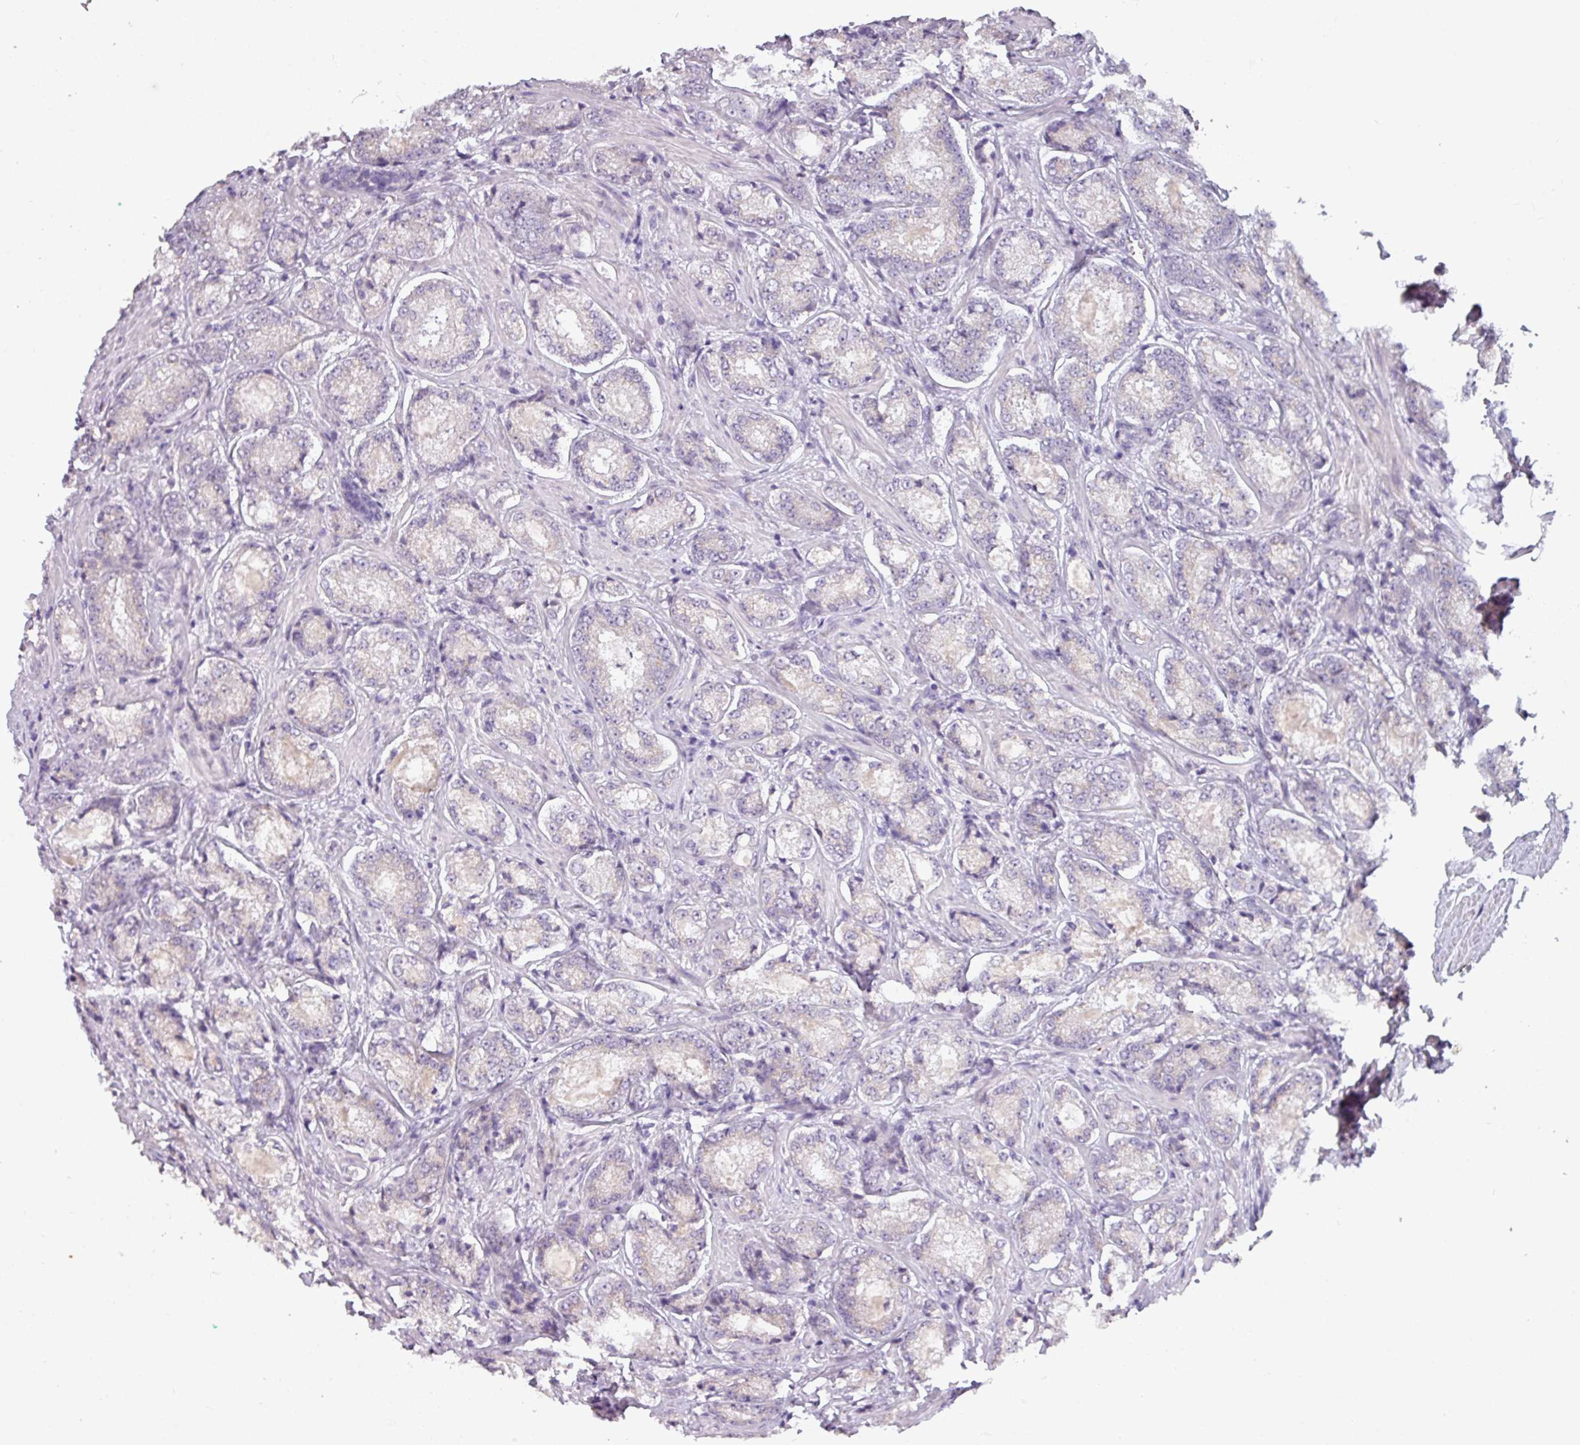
{"staining": {"intensity": "negative", "quantity": "none", "location": "none"}, "tissue": "prostate cancer", "cell_type": "Tumor cells", "image_type": "cancer", "snomed": [{"axis": "morphology", "description": "Adenocarcinoma, Low grade"}, {"axis": "topography", "description": "Prostate"}], "caption": "There is no significant expression in tumor cells of prostate low-grade adenocarcinoma. (Stains: DAB (3,3'-diaminobenzidine) immunohistochemistry with hematoxylin counter stain, Microscopy: brightfield microscopy at high magnification).", "gene": "SLC26A9", "patient": {"sex": "male", "age": 74}}